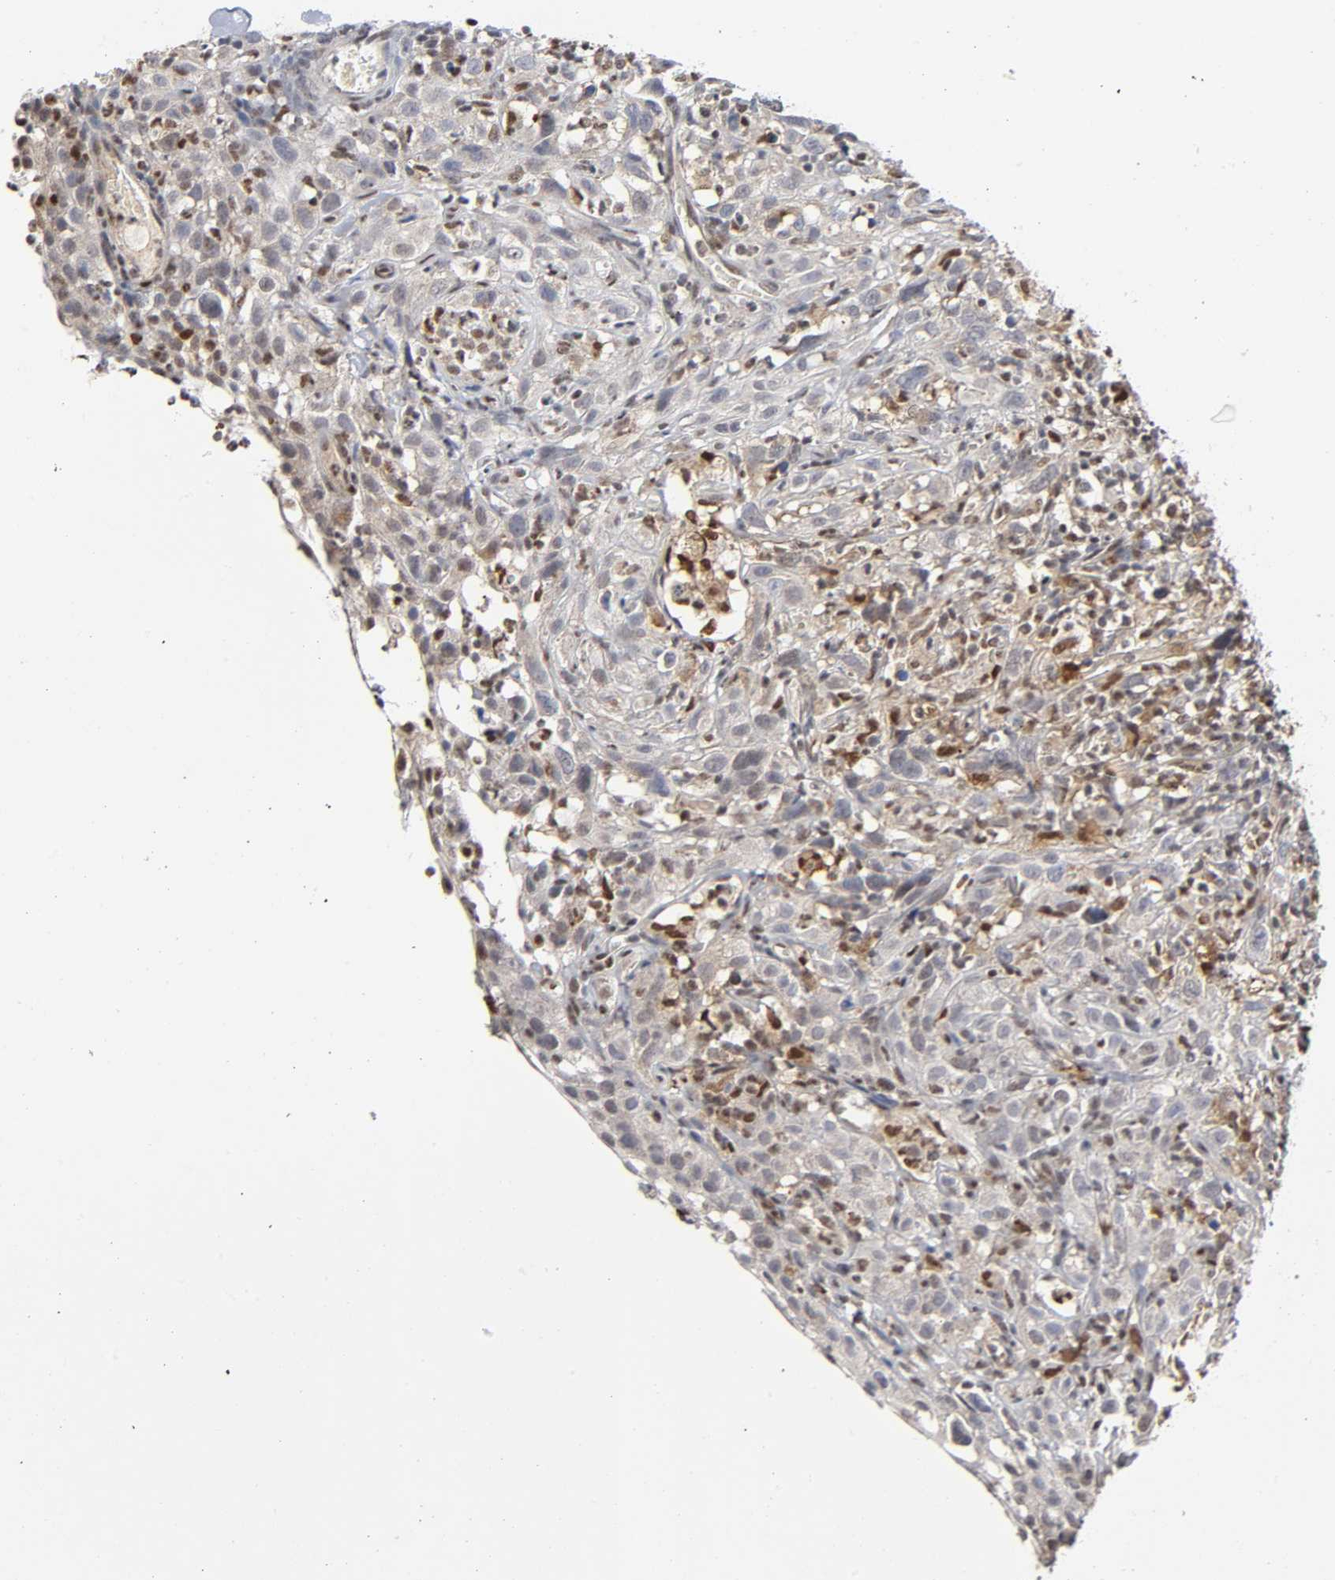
{"staining": {"intensity": "weak", "quantity": "<25%", "location": "cytoplasmic/membranous,nuclear"}, "tissue": "thyroid cancer", "cell_type": "Tumor cells", "image_type": "cancer", "snomed": [{"axis": "morphology", "description": "Carcinoma, NOS"}, {"axis": "topography", "description": "Thyroid gland"}], "caption": "The photomicrograph demonstrates no significant expression in tumor cells of thyroid cancer.", "gene": "KAT2B", "patient": {"sex": "female", "age": 77}}